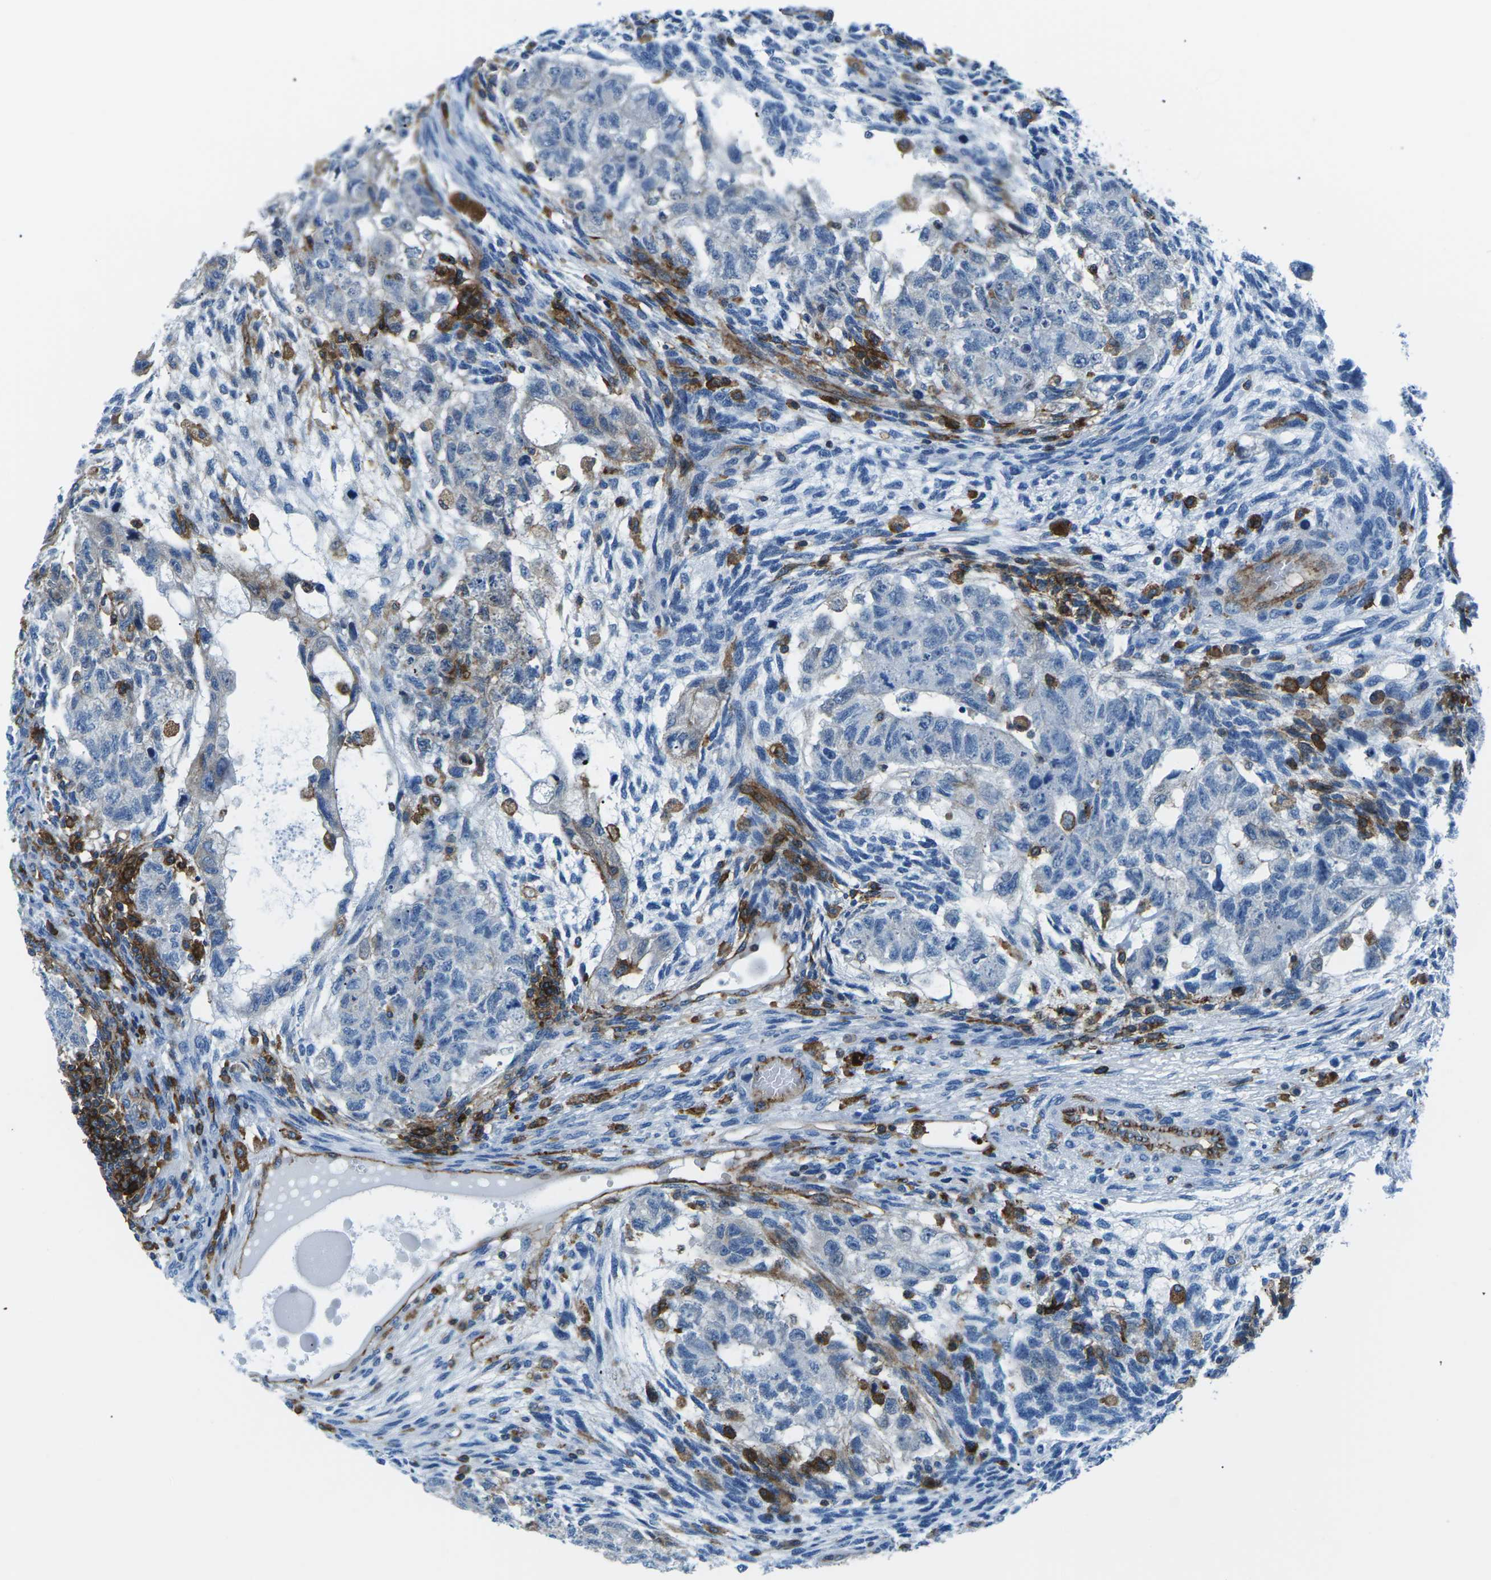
{"staining": {"intensity": "negative", "quantity": "none", "location": "none"}, "tissue": "testis cancer", "cell_type": "Tumor cells", "image_type": "cancer", "snomed": [{"axis": "morphology", "description": "Normal tissue, NOS"}, {"axis": "morphology", "description": "Carcinoma, Embryonal, NOS"}, {"axis": "topography", "description": "Testis"}], "caption": "There is no significant positivity in tumor cells of testis cancer.", "gene": "SOCS4", "patient": {"sex": "male", "age": 36}}